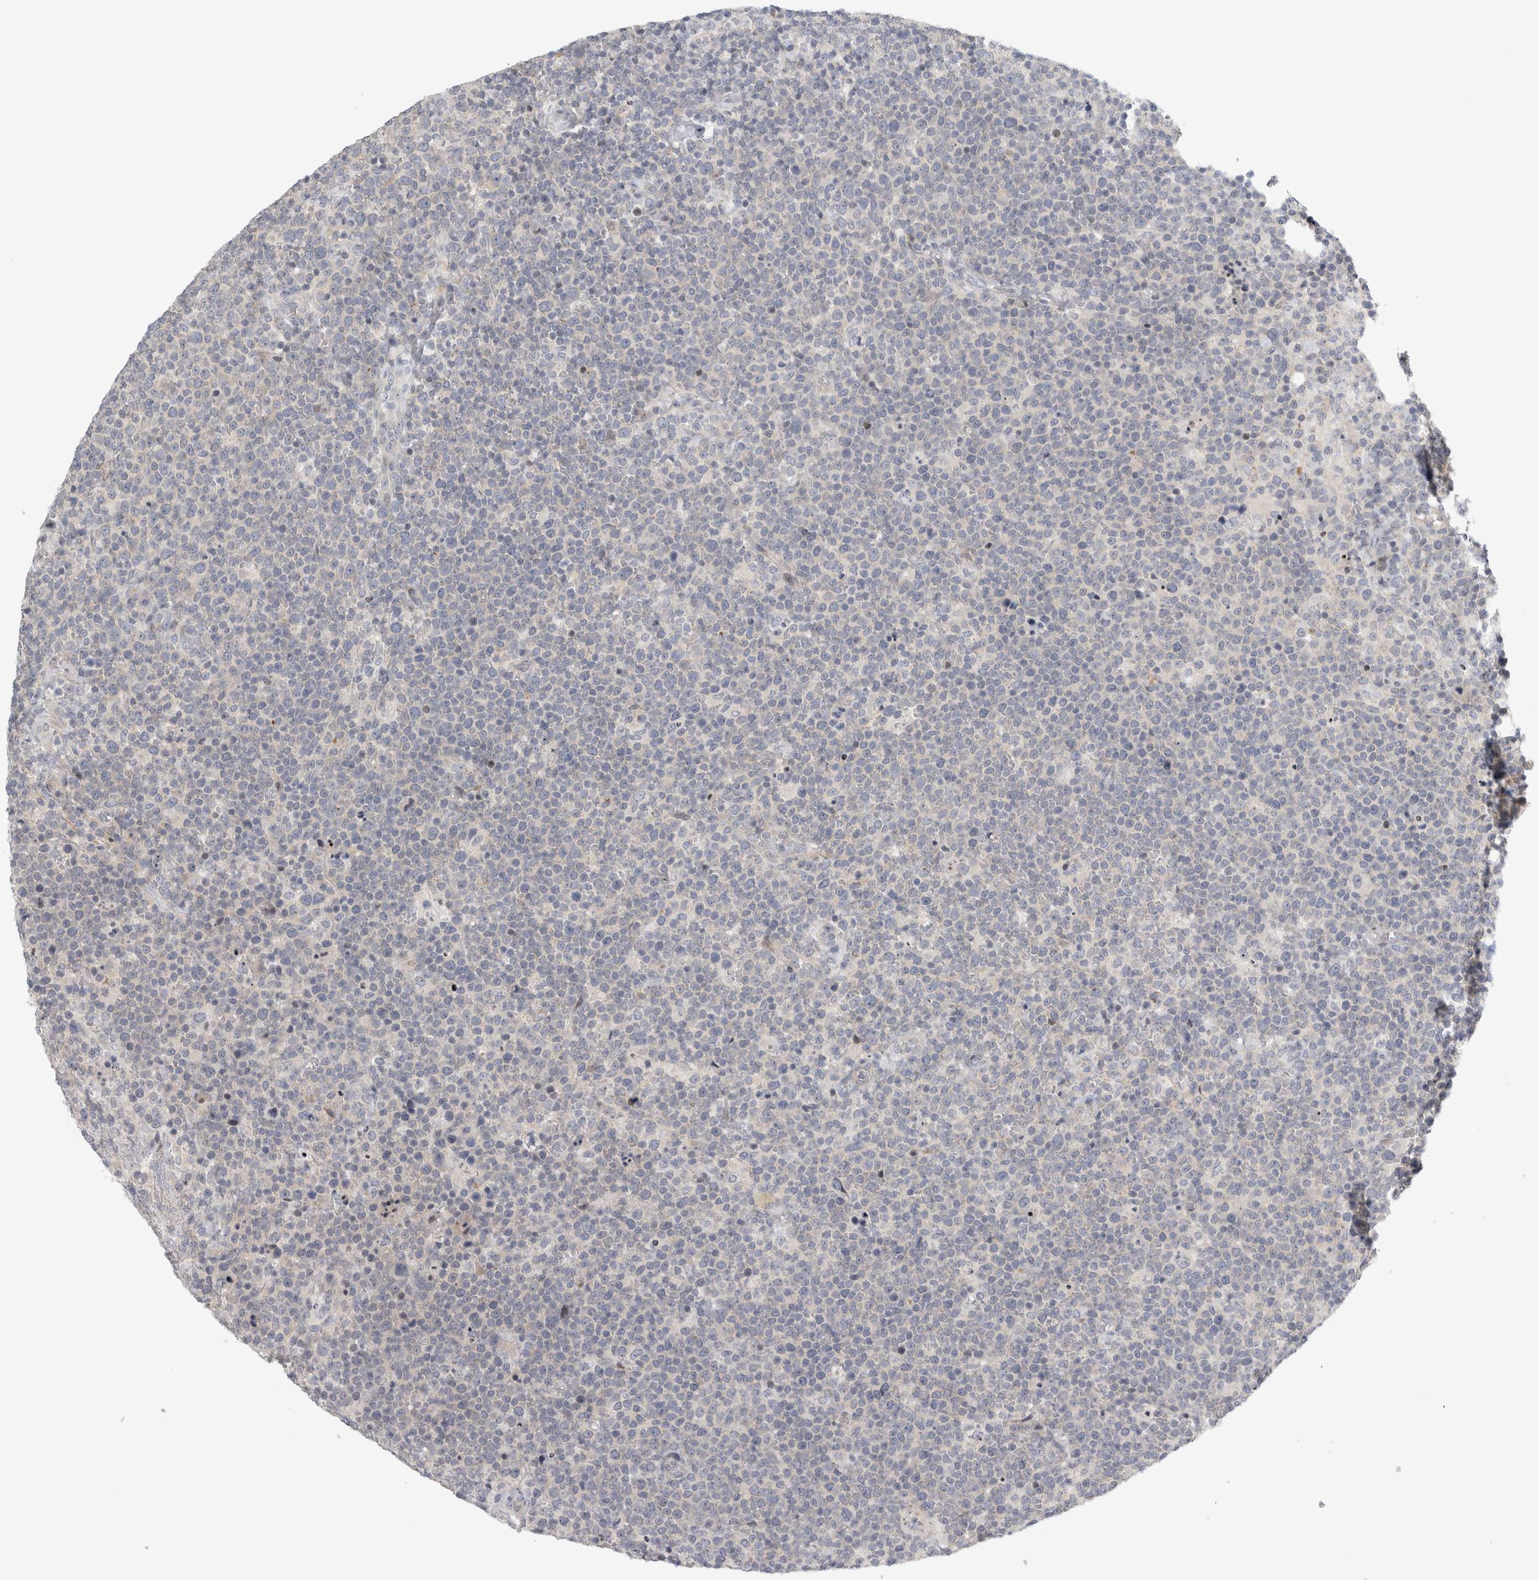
{"staining": {"intensity": "negative", "quantity": "none", "location": "none"}, "tissue": "lymphoma", "cell_type": "Tumor cells", "image_type": "cancer", "snomed": [{"axis": "morphology", "description": "Malignant lymphoma, non-Hodgkin's type, High grade"}, {"axis": "topography", "description": "Lymph node"}], "caption": "IHC image of lymphoma stained for a protein (brown), which displays no expression in tumor cells. Brightfield microscopy of immunohistochemistry (IHC) stained with DAB (brown) and hematoxylin (blue), captured at high magnification.", "gene": "UTP25", "patient": {"sex": "male", "age": 61}}